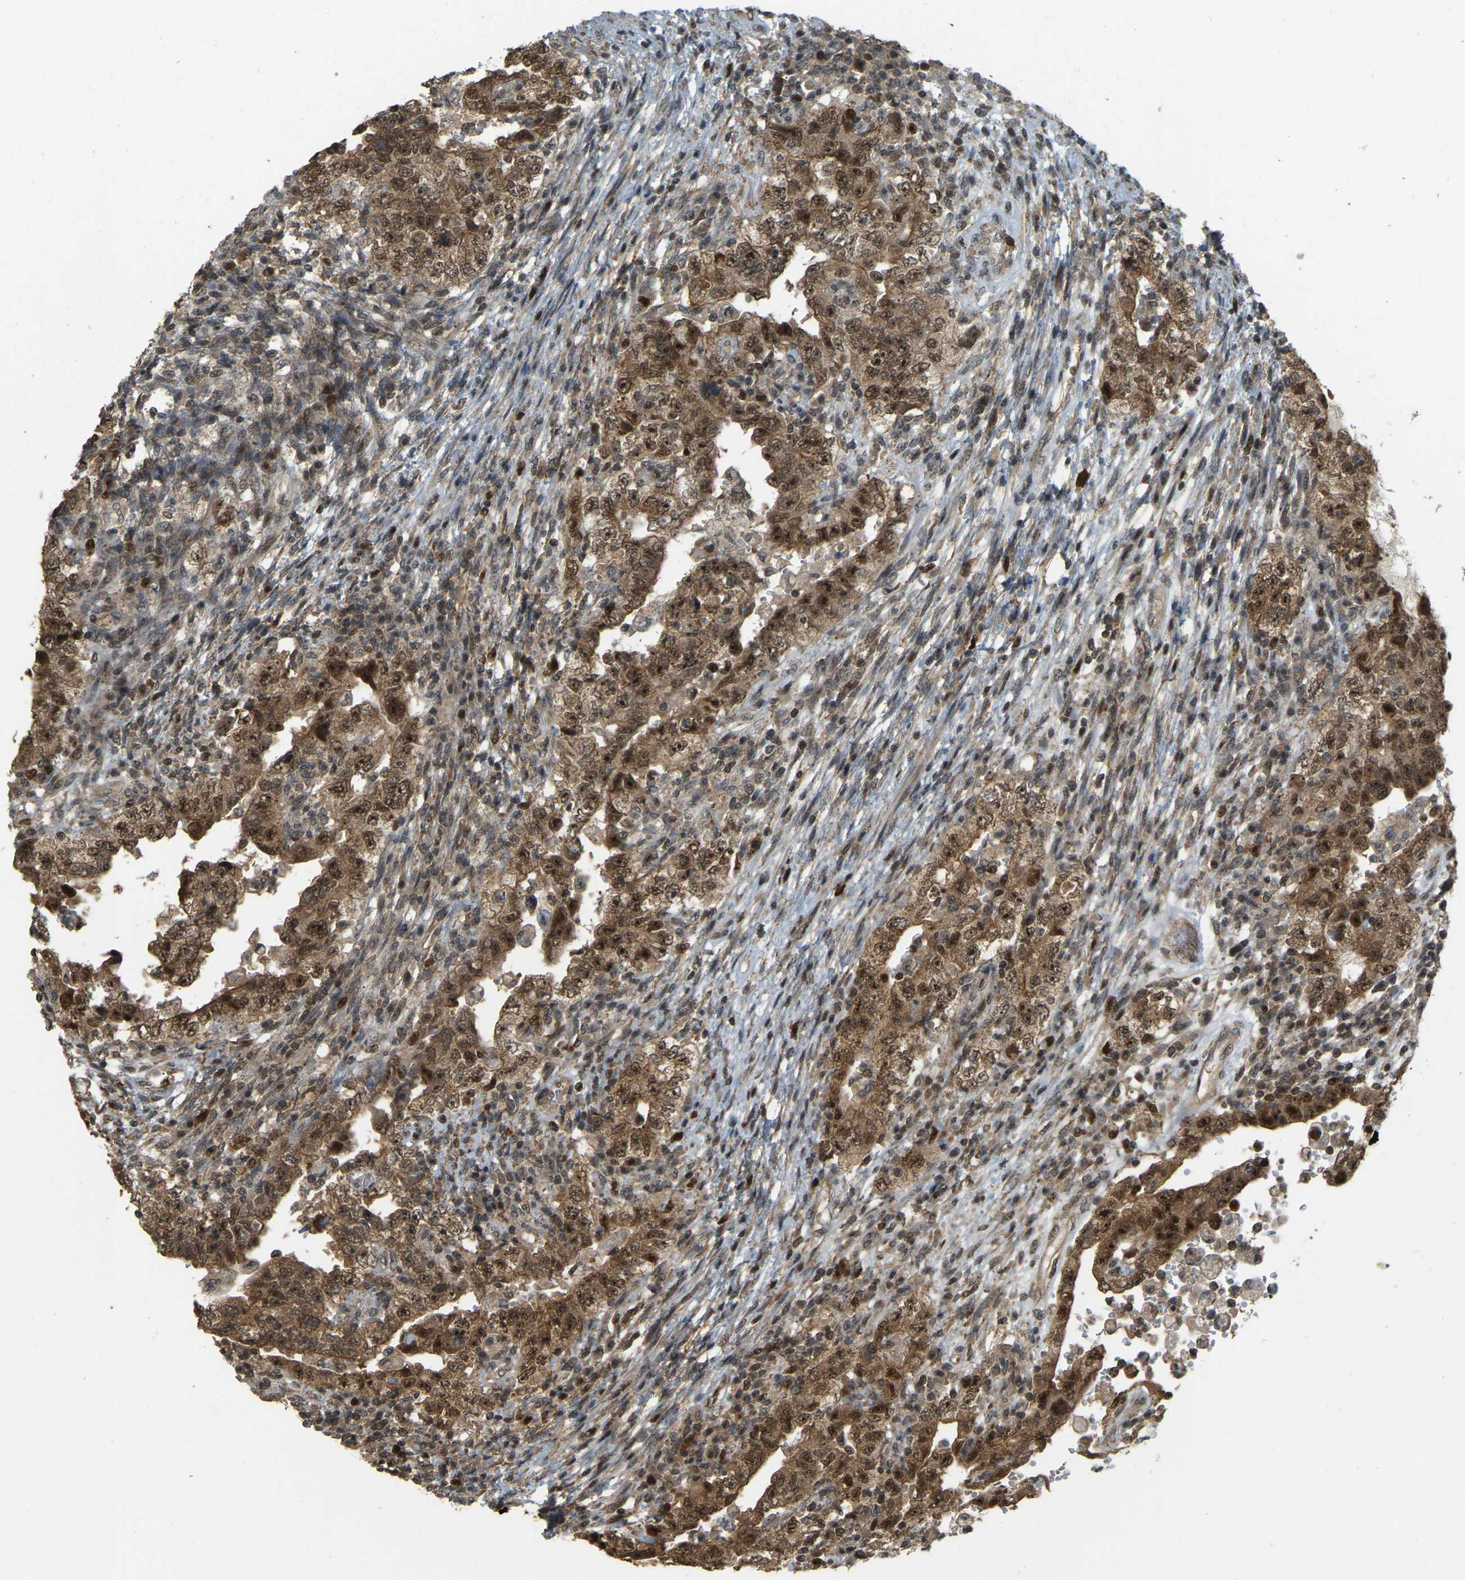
{"staining": {"intensity": "moderate", "quantity": ">75%", "location": "cytoplasmic/membranous,nuclear"}, "tissue": "testis cancer", "cell_type": "Tumor cells", "image_type": "cancer", "snomed": [{"axis": "morphology", "description": "Carcinoma, Embryonal, NOS"}, {"axis": "topography", "description": "Testis"}], "caption": "Protein positivity by immunohistochemistry (IHC) reveals moderate cytoplasmic/membranous and nuclear positivity in approximately >75% of tumor cells in embryonal carcinoma (testis).", "gene": "BRF2", "patient": {"sex": "male", "age": 26}}